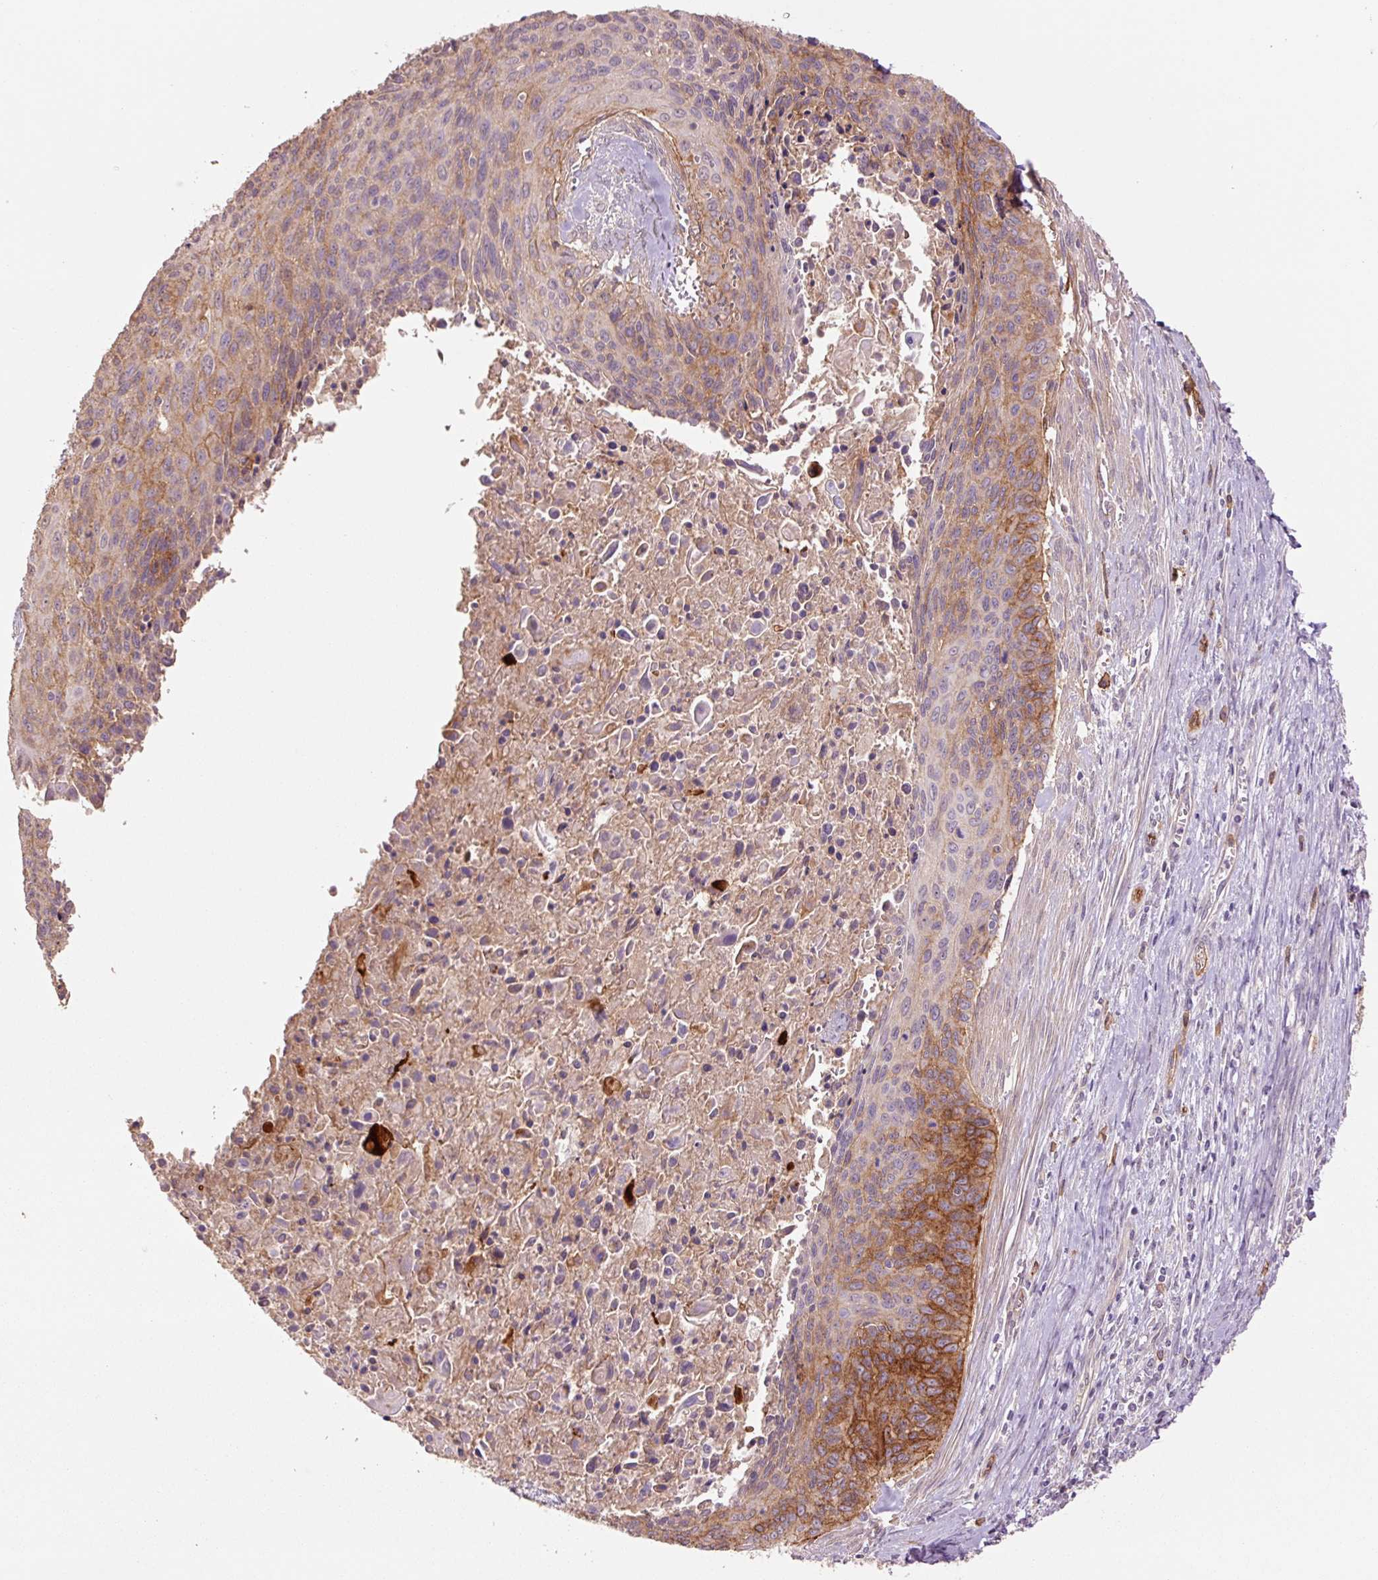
{"staining": {"intensity": "moderate", "quantity": "25%-75%", "location": "cytoplasmic/membranous"}, "tissue": "cervical cancer", "cell_type": "Tumor cells", "image_type": "cancer", "snomed": [{"axis": "morphology", "description": "Squamous cell carcinoma, NOS"}, {"axis": "topography", "description": "Cervix"}], "caption": "An immunohistochemistry histopathology image of tumor tissue is shown. Protein staining in brown shows moderate cytoplasmic/membranous positivity in cervical squamous cell carcinoma within tumor cells.", "gene": "SLC1A4", "patient": {"sex": "female", "age": 55}}